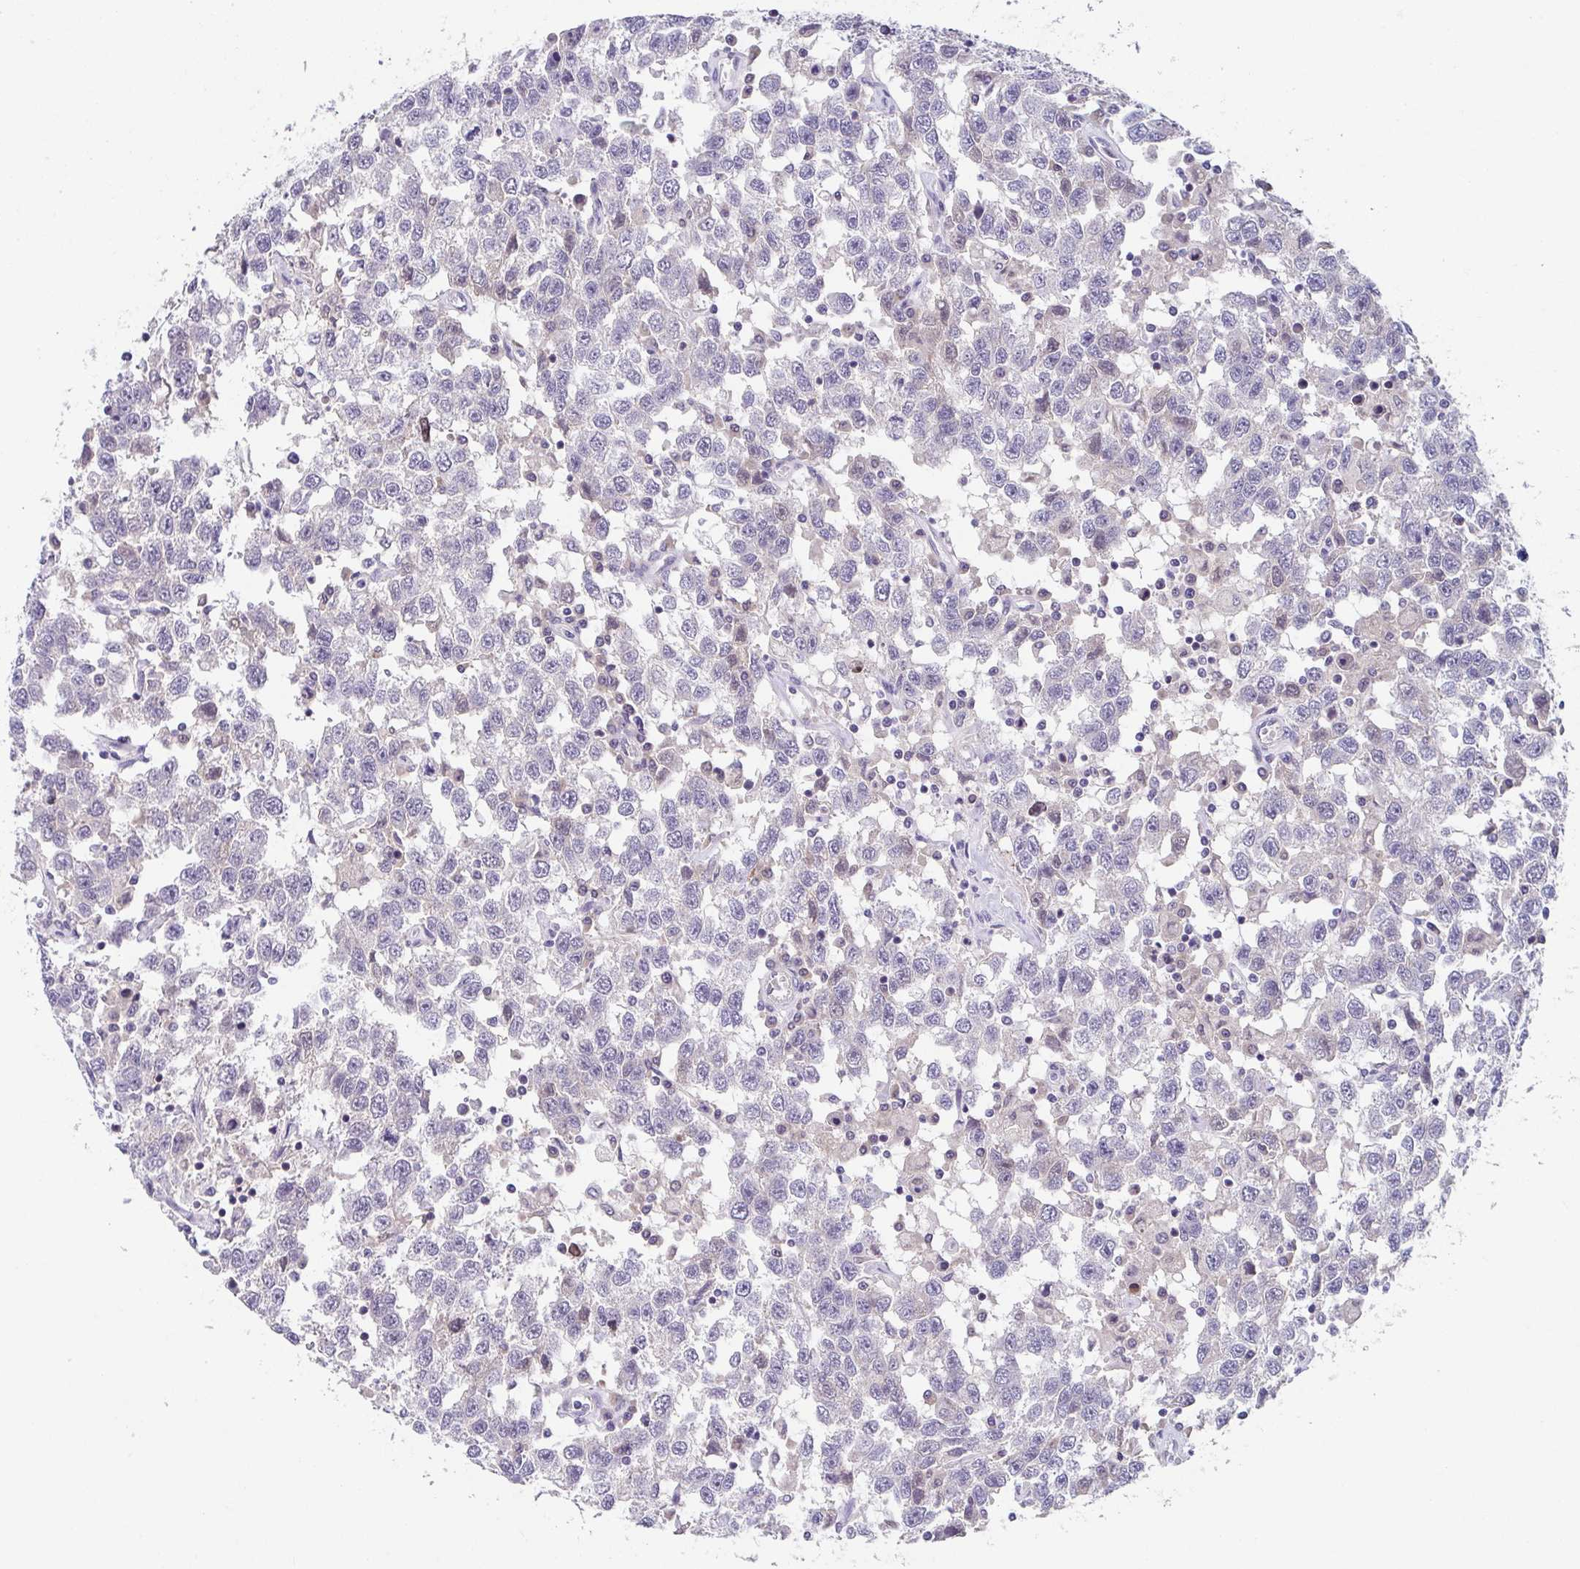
{"staining": {"intensity": "negative", "quantity": "none", "location": "none"}, "tissue": "testis cancer", "cell_type": "Tumor cells", "image_type": "cancer", "snomed": [{"axis": "morphology", "description": "Seminoma, NOS"}, {"axis": "topography", "description": "Testis"}], "caption": "IHC of testis seminoma exhibits no positivity in tumor cells.", "gene": "GLTPD2", "patient": {"sex": "male", "age": 41}}